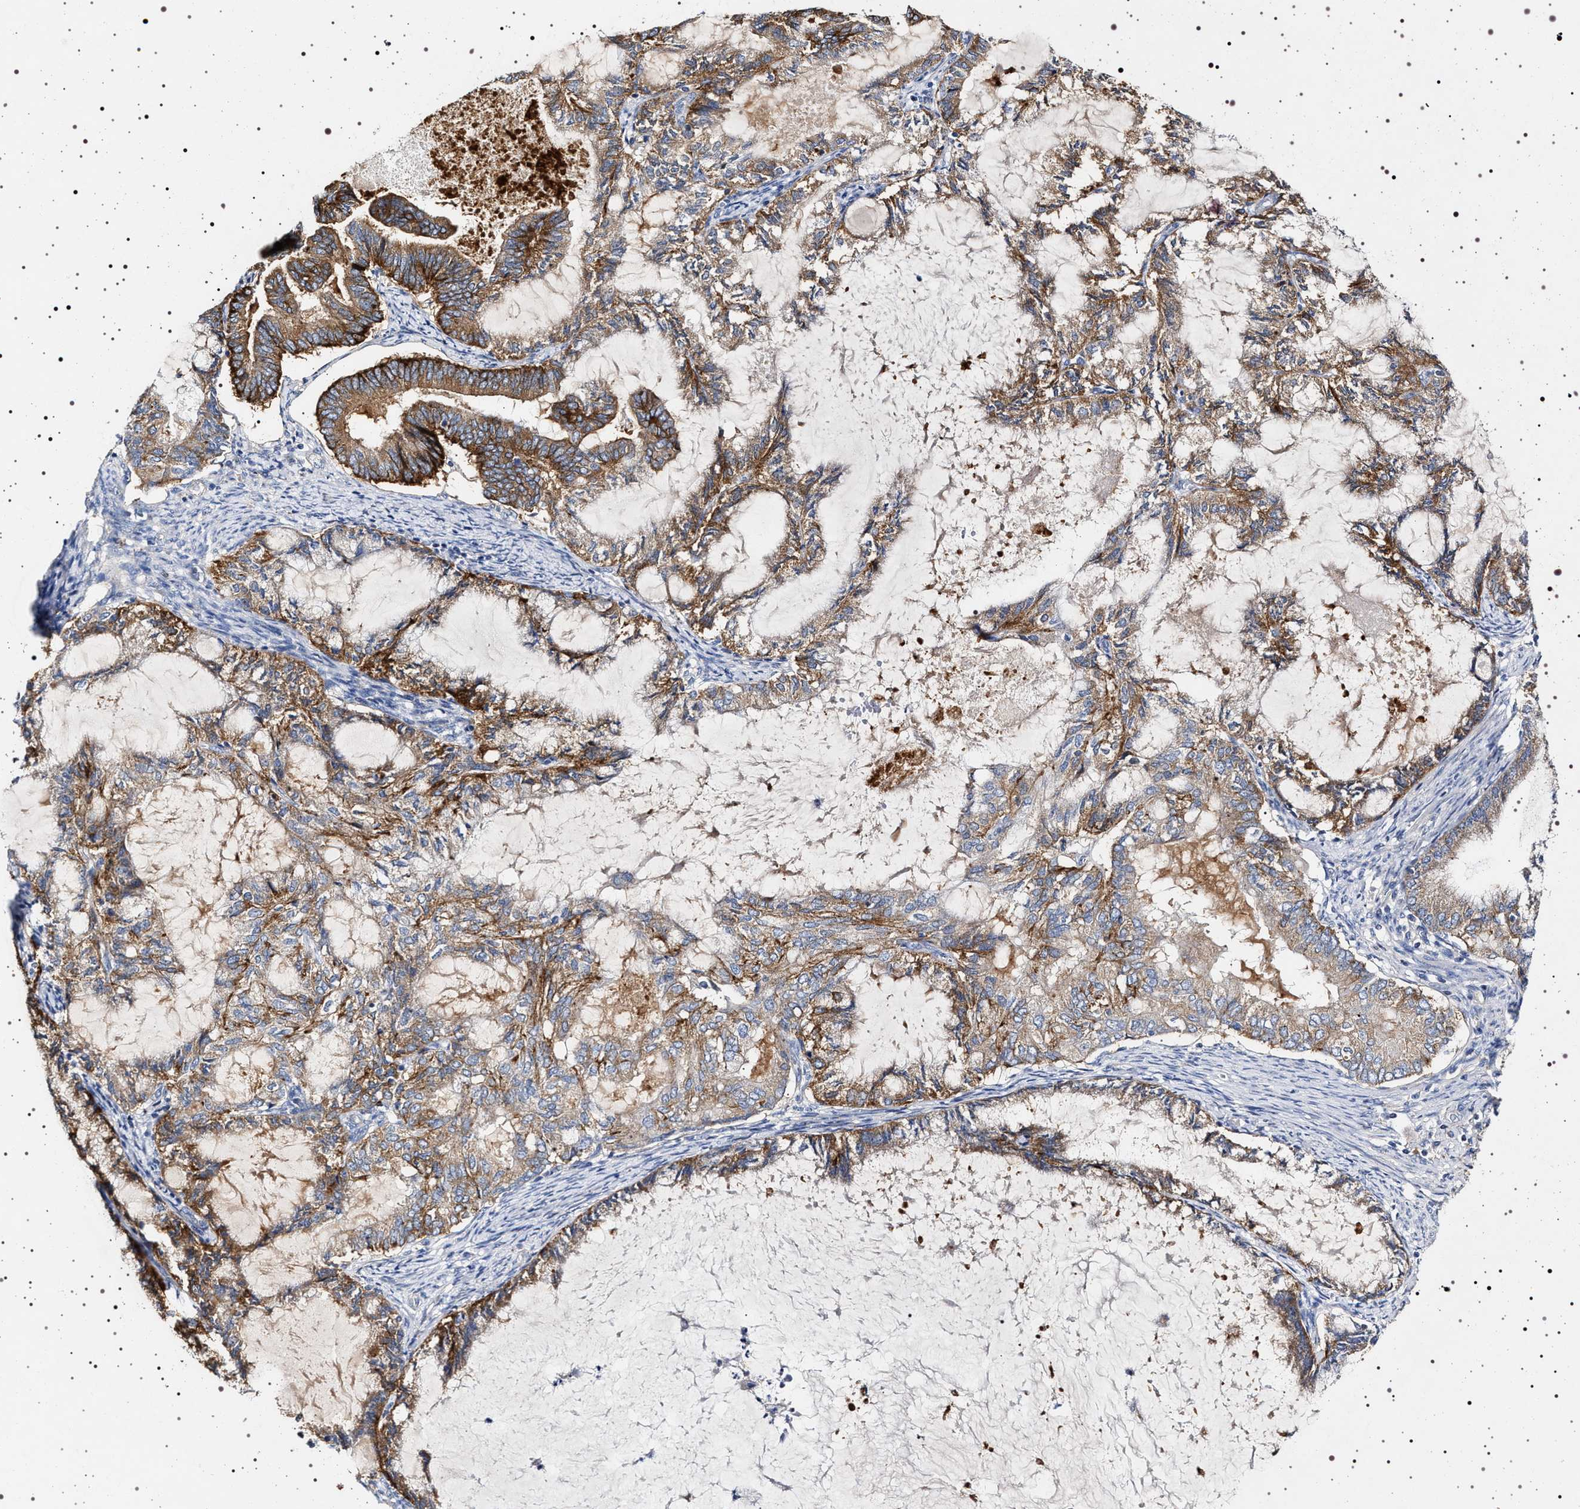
{"staining": {"intensity": "strong", "quantity": ">75%", "location": "cytoplasmic/membranous"}, "tissue": "endometrial cancer", "cell_type": "Tumor cells", "image_type": "cancer", "snomed": [{"axis": "morphology", "description": "Adenocarcinoma, NOS"}, {"axis": "topography", "description": "Endometrium"}], "caption": "Human adenocarcinoma (endometrial) stained with a protein marker demonstrates strong staining in tumor cells.", "gene": "NAALADL2", "patient": {"sex": "female", "age": 86}}